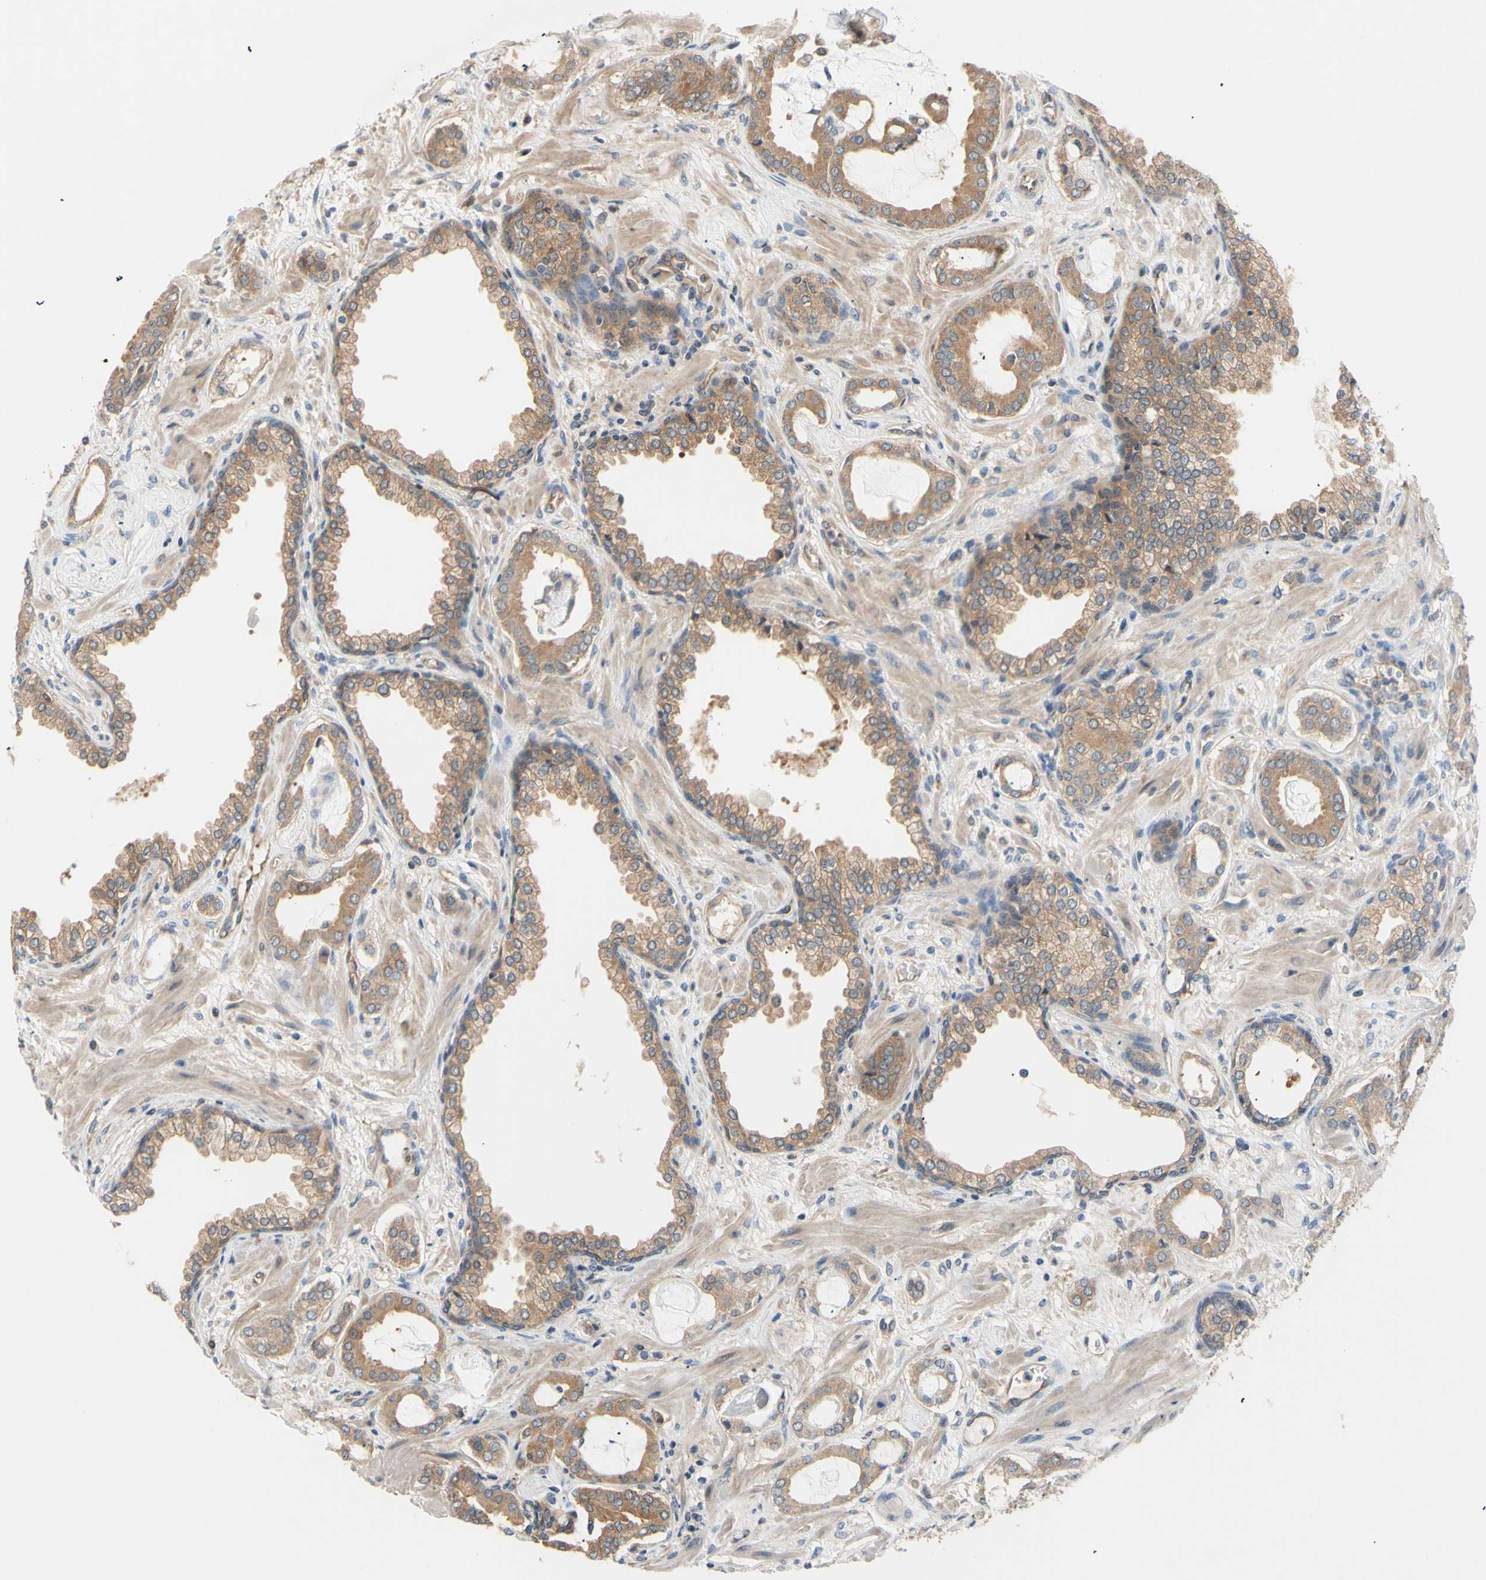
{"staining": {"intensity": "moderate", "quantity": ">75%", "location": "cytoplasmic/membranous"}, "tissue": "prostate cancer", "cell_type": "Tumor cells", "image_type": "cancer", "snomed": [{"axis": "morphology", "description": "Adenocarcinoma, Low grade"}, {"axis": "topography", "description": "Prostate"}], "caption": "Moderate cytoplasmic/membranous protein expression is appreciated in about >75% of tumor cells in prostate cancer.", "gene": "DYNLRB1", "patient": {"sex": "male", "age": 53}}